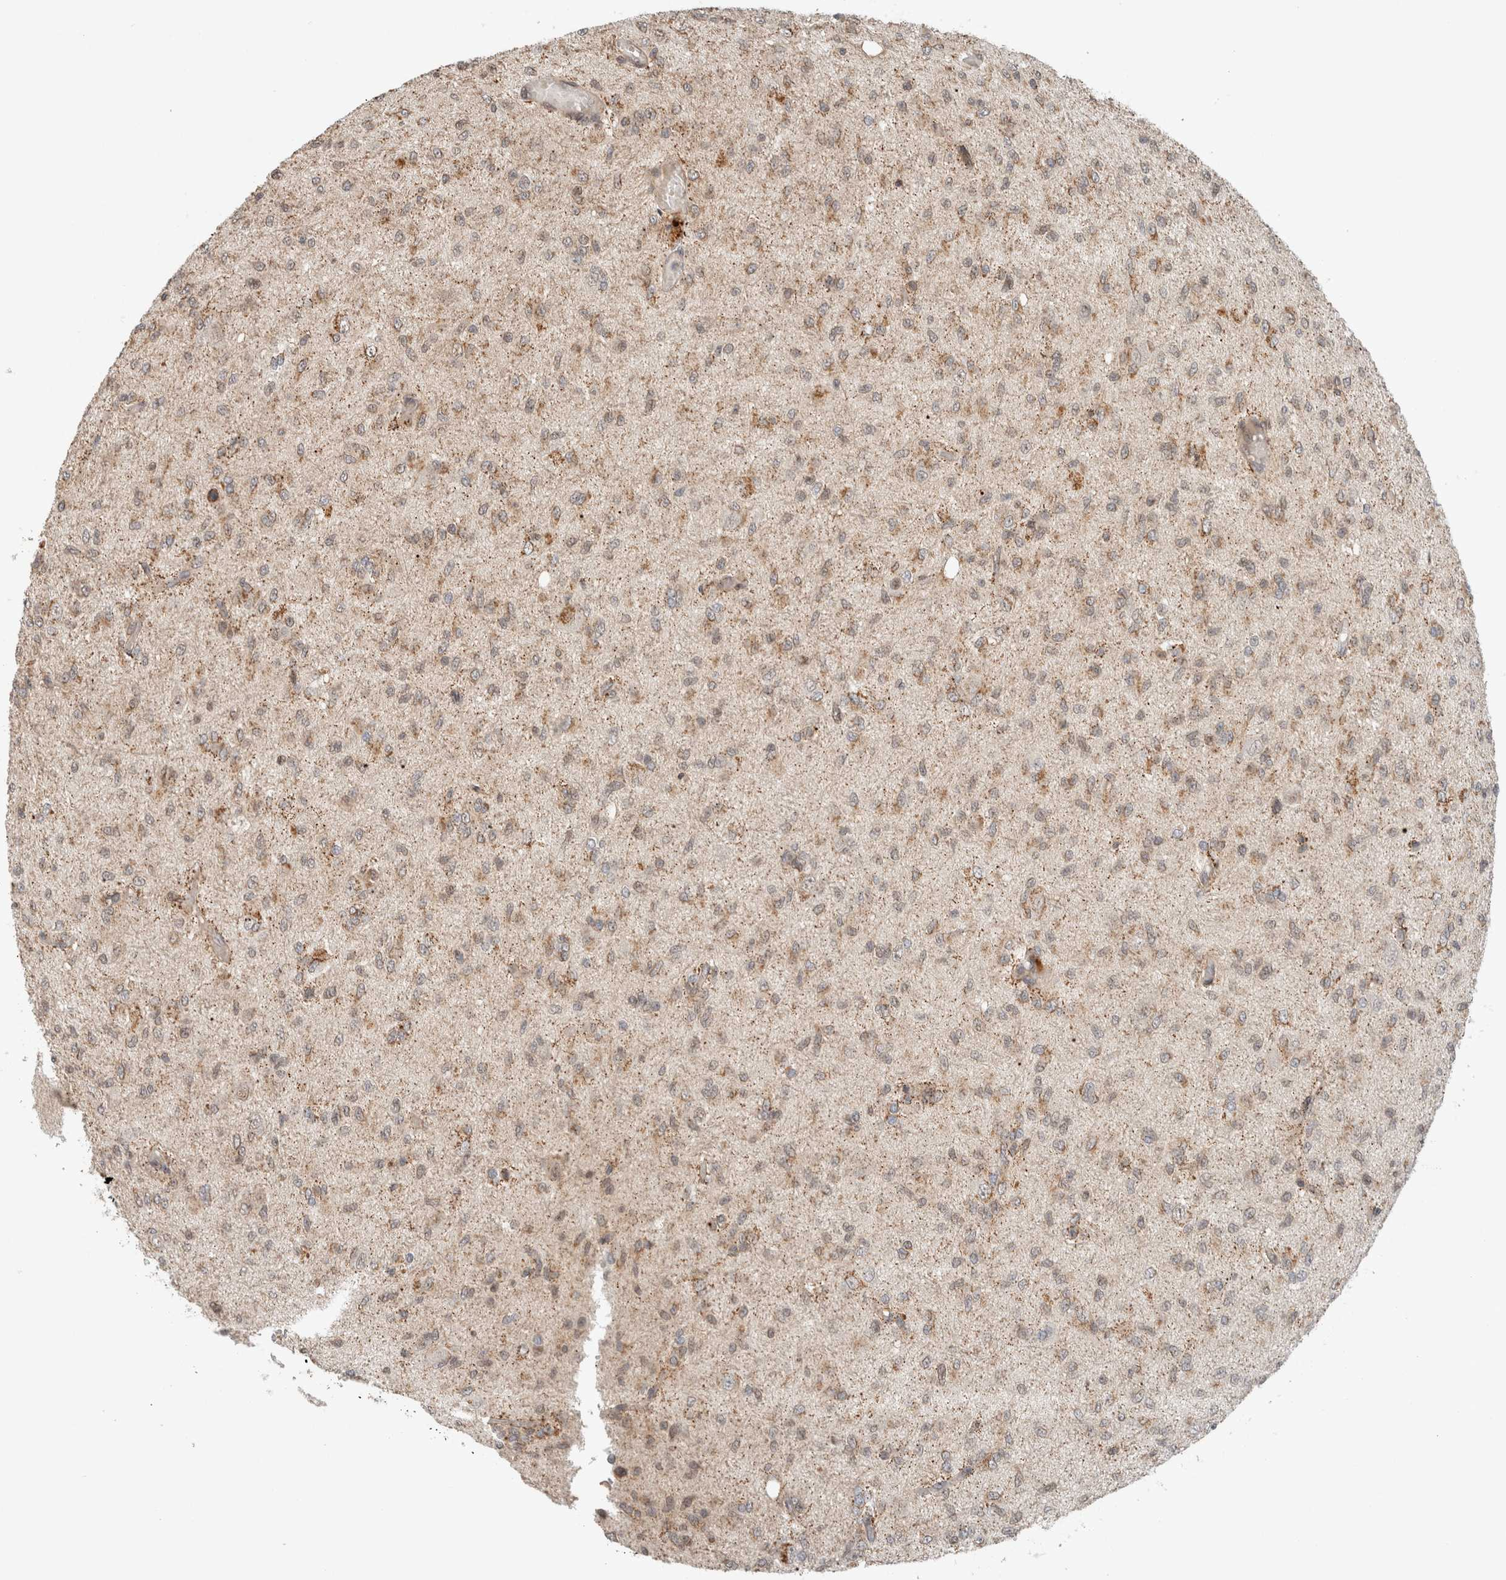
{"staining": {"intensity": "weak", "quantity": ">75%", "location": "cytoplasmic/membranous"}, "tissue": "glioma", "cell_type": "Tumor cells", "image_type": "cancer", "snomed": [{"axis": "morphology", "description": "Glioma, malignant, High grade"}, {"axis": "topography", "description": "Brain"}], "caption": "Protein staining of glioma tissue demonstrates weak cytoplasmic/membranous staining in approximately >75% of tumor cells.", "gene": "CAAP1", "patient": {"sex": "female", "age": 59}}